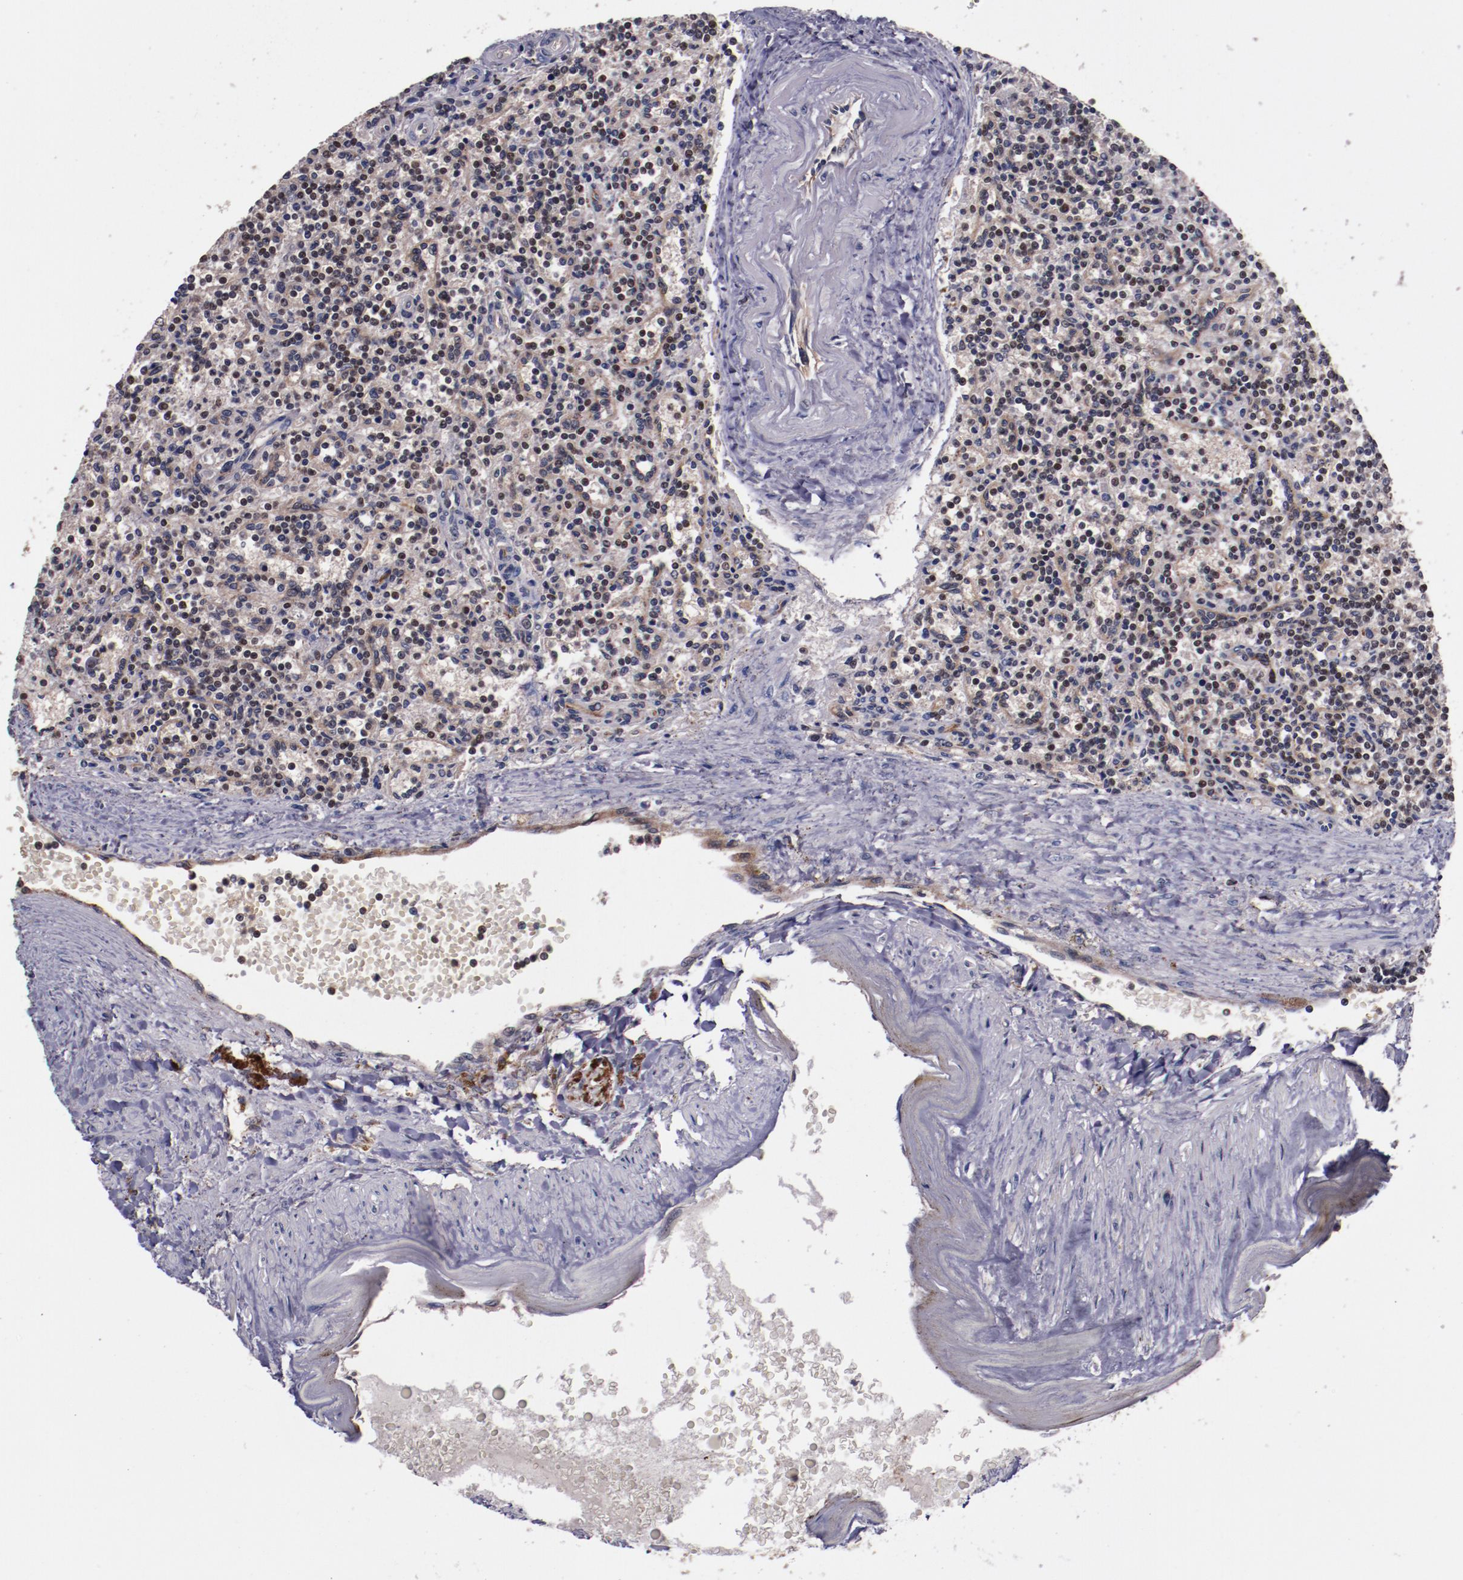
{"staining": {"intensity": "weak", "quantity": "<25%", "location": "nuclear"}, "tissue": "lymphoma", "cell_type": "Tumor cells", "image_type": "cancer", "snomed": [{"axis": "morphology", "description": "Malignant lymphoma, non-Hodgkin's type, Low grade"}, {"axis": "topography", "description": "Spleen"}], "caption": "The histopathology image reveals no staining of tumor cells in lymphoma. (DAB IHC visualized using brightfield microscopy, high magnification).", "gene": "CHEK2", "patient": {"sex": "male", "age": 73}}